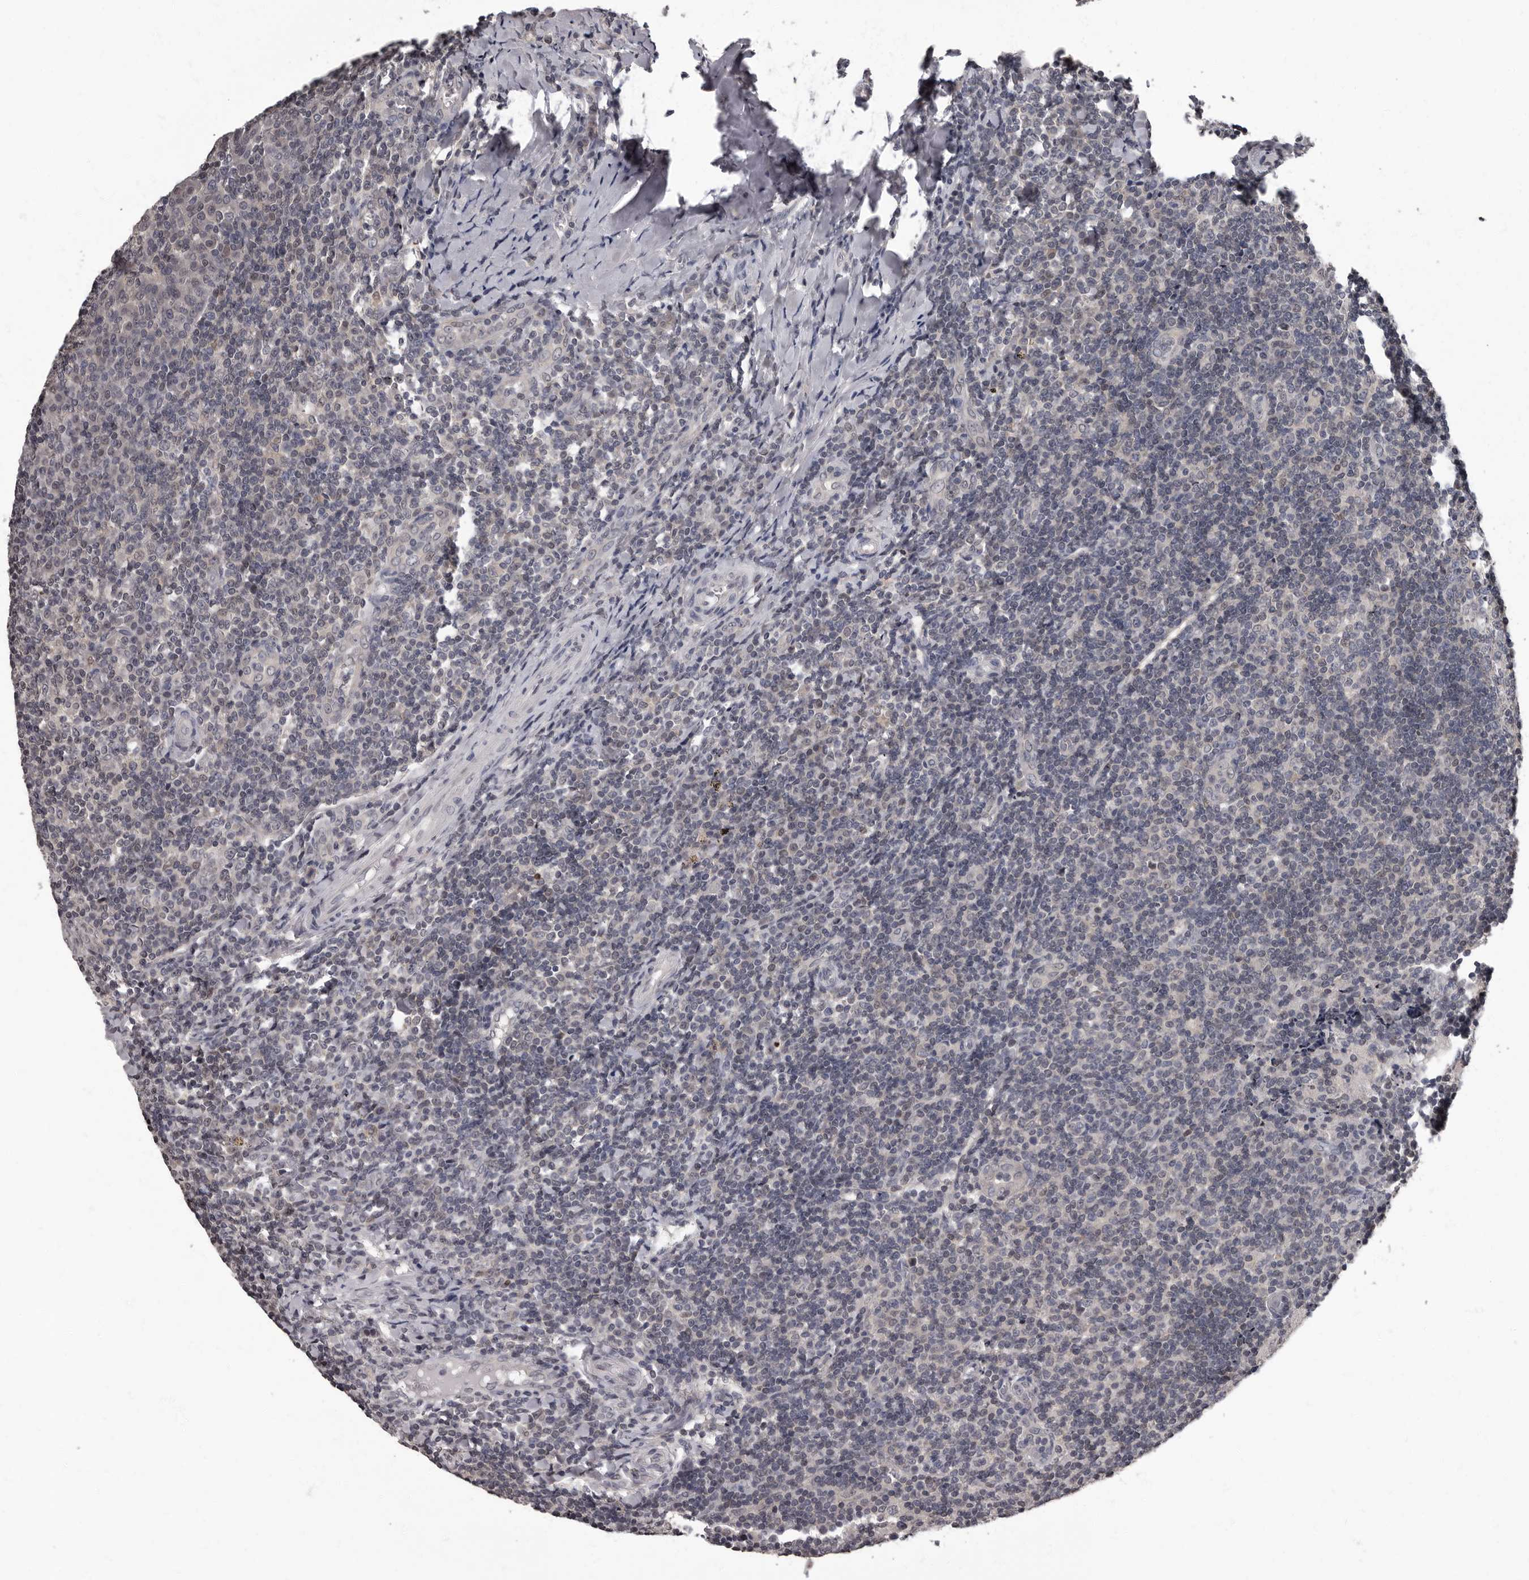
{"staining": {"intensity": "moderate", "quantity": "<25%", "location": "nuclear"}, "tissue": "tonsil", "cell_type": "Germinal center cells", "image_type": "normal", "snomed": [{"axis": "morphology", "description": "Normal tissue, NOS"}, {"axis": "topography", "description": "Tonsil"}], "caption": "Protein staining demonstrates moderate nuclear staining in approximately <25% of germinal center cells in unremarkable tonsil. (DAB IHC with brightfield microscopy, high magnification).", "gene": "C1orf50", "patient": {"sex": "female", "age": 19}}